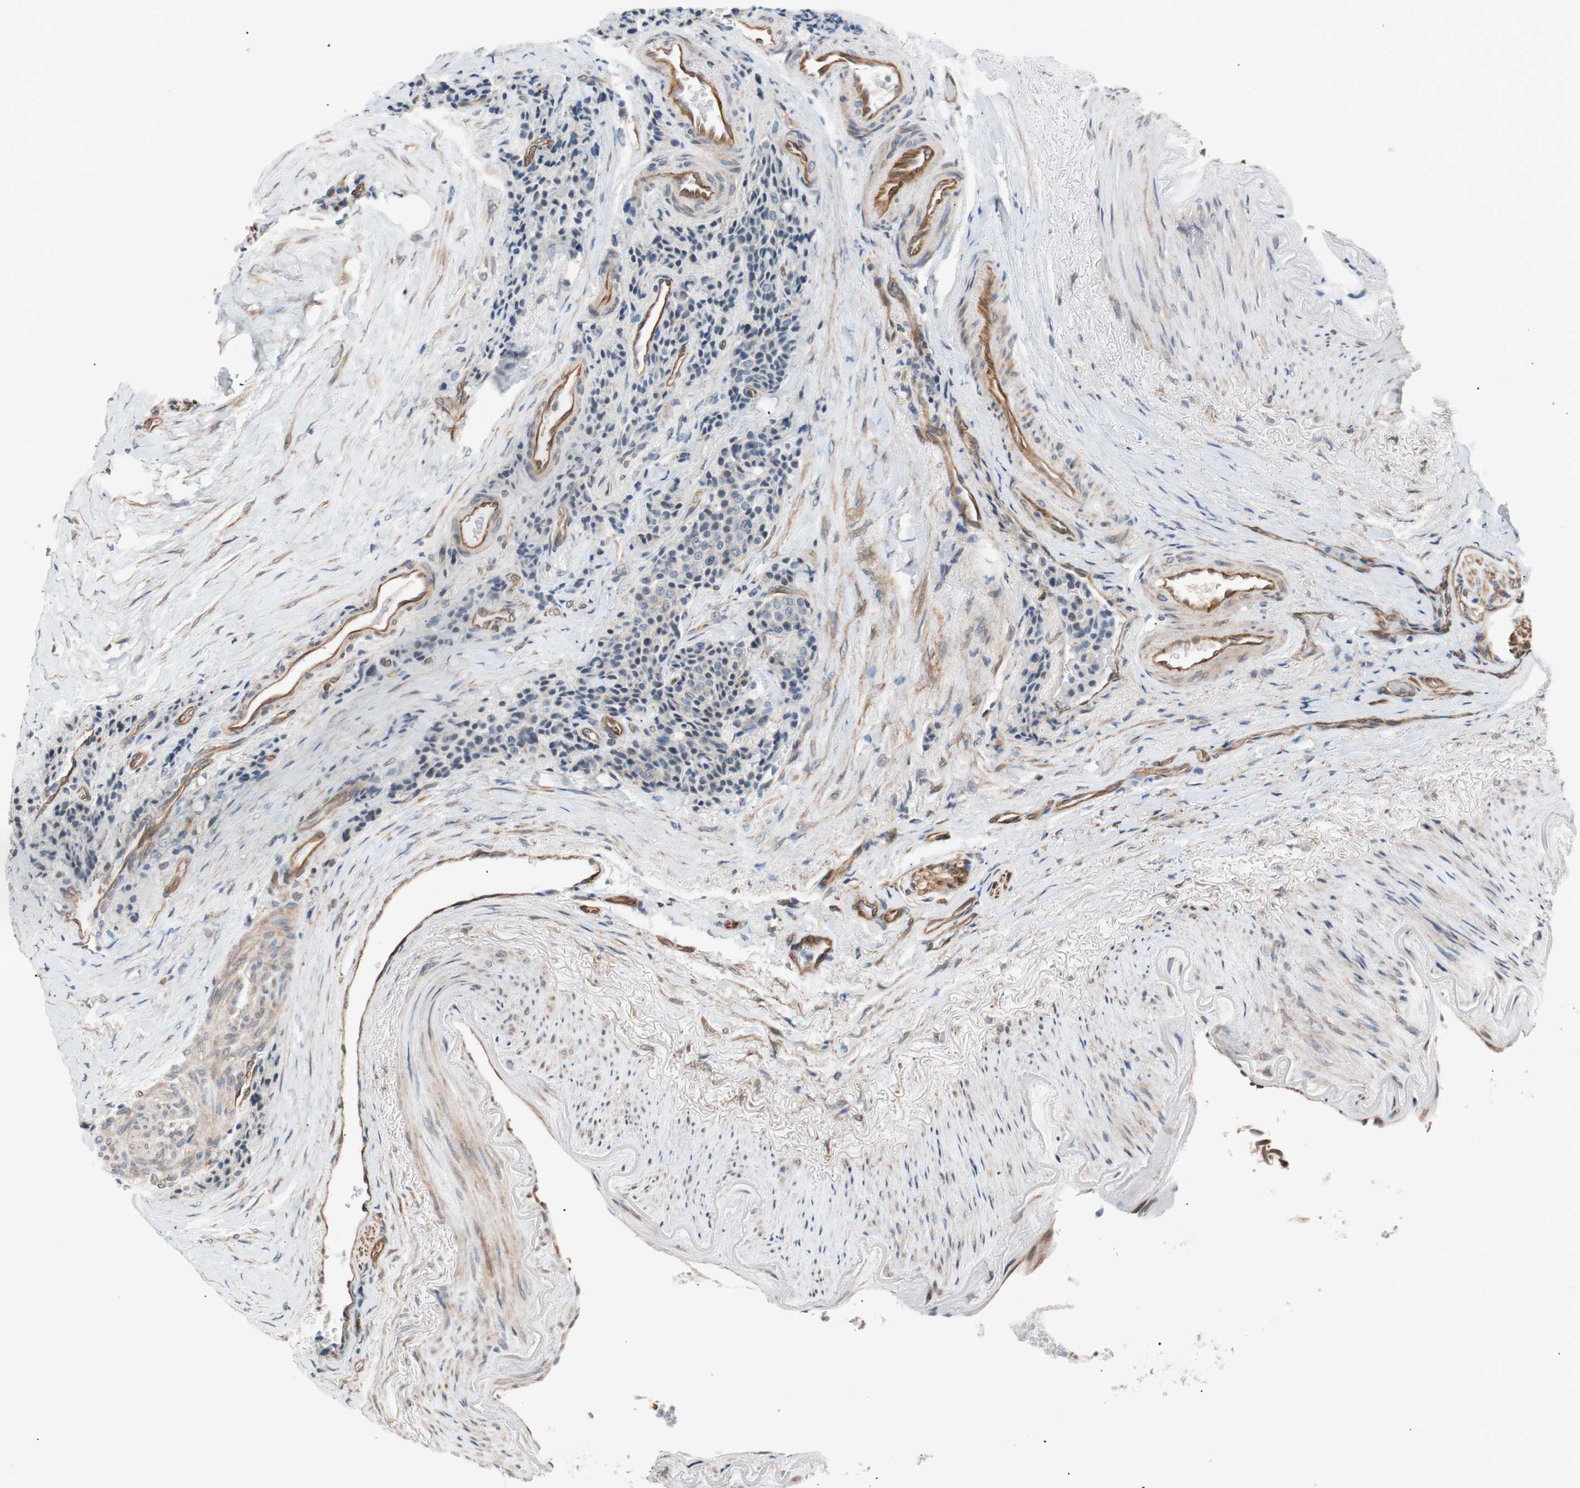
{"staining": {"intensity": "negative", "quantity": "none", "location": "none"}, "tissue": "carcinoid", "cell_type": "Tumor cells", "image_type": "cancer", "snomed": [{"axis": "morphology", "description": "Carcinoid, malignant, NOS"}, {"axis": "topography", "description": "Colon"}], "caption": "IHC of carcinoid (malignant) displays no positivity in tumor cells. Nuclei are stained in blue.", "gene": "SMG1", "patient": {"sex": "female", "age": 61}}